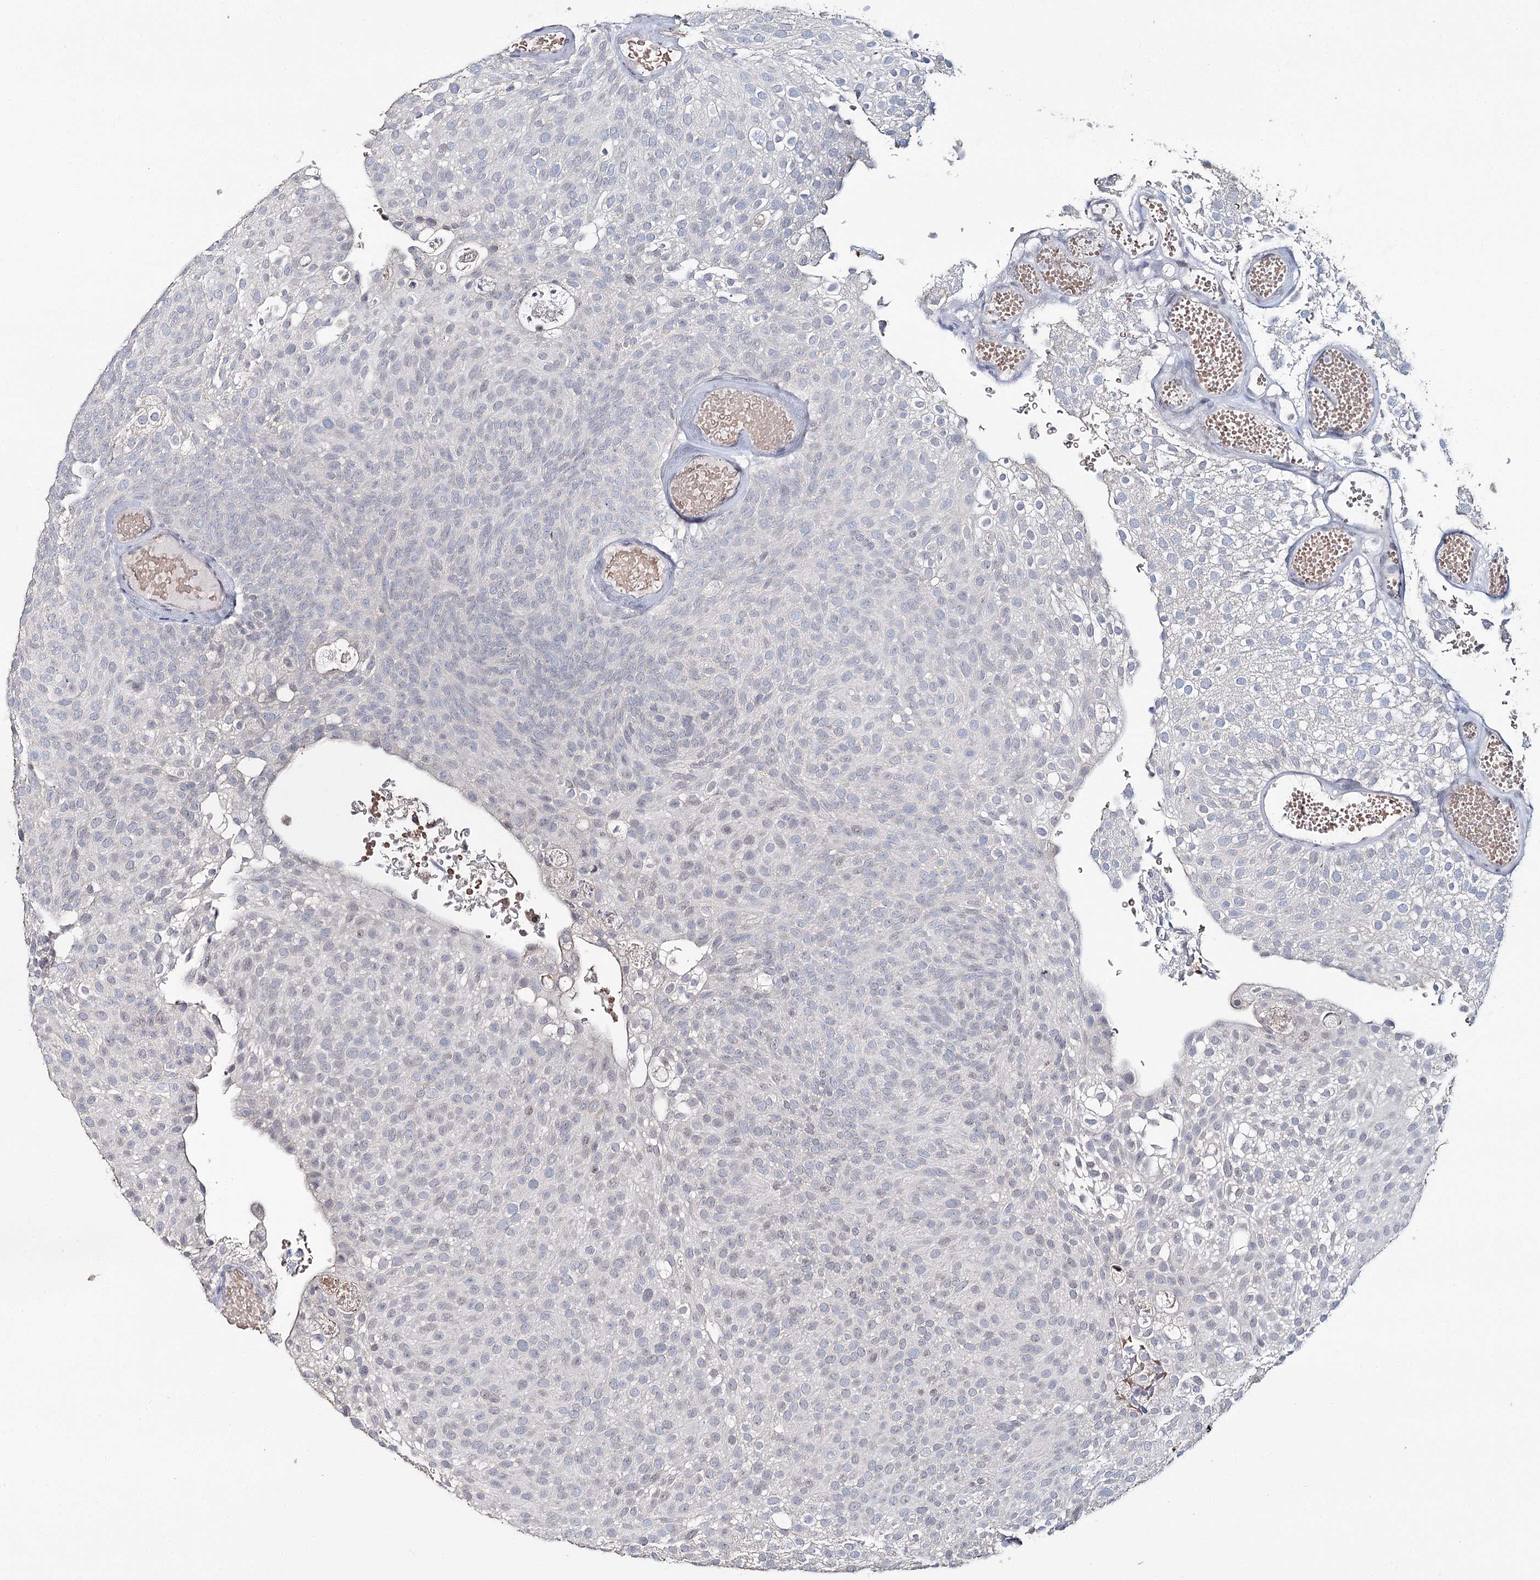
{"staining": {"intensity": "negative", "quantity": "none", "location": "none"}, "tissue": "urothelial cancer", "cell_type": "Tumor cells", "image_type": "cancer", "snomed": [{"axis": "morphology", "description": "Urothelial carcinoma, Low grade"}, {"axis": "topography", "description": "Urinary bladder"}], "caption": "Protein analysis of urothelial carcinoma (low-grade) shows no significant expression in tumor cells.", "gene": "KIAA0930", "patient": {"sex": "male", "age": 78}}